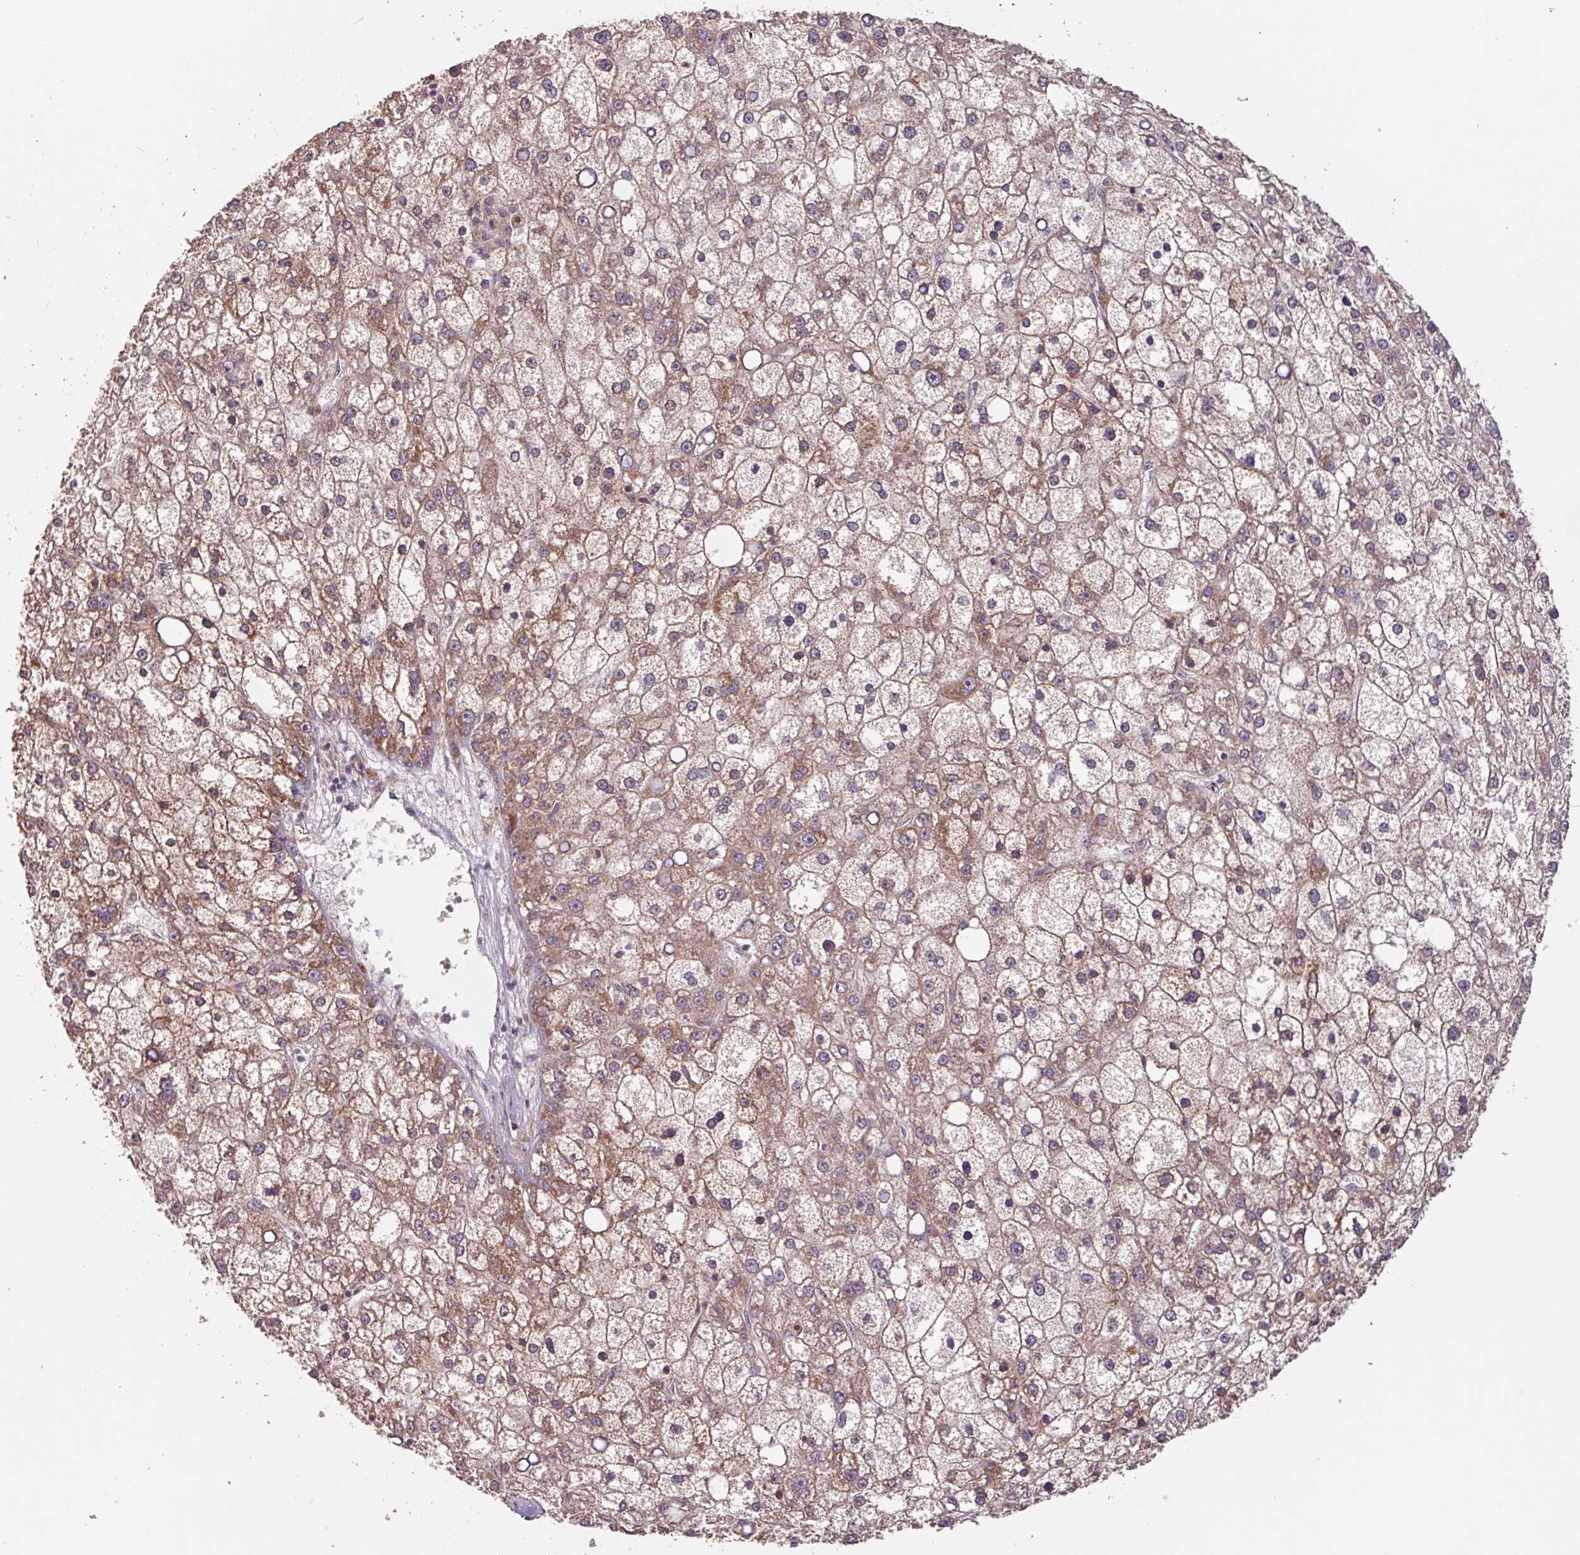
{"staining": {"intensity": "moderate", "quantity": ">75%", "location": "cytoplasmic/membranous"}, "tissue": "liver cancer", "cell_type": "Tumor cells", "image_type": "cancer", "snomed": [{"axis": "morphology", "description": "Carcinoma, Hepatocellular, NOS"}, {"axis": "topography", "description": "Liver"}], "caption": "Protein staining exhibits moderate cytoplasmic/membranous positivity in approximately >75% of tumor cells in liver hepatocellular carcinoma. Using DAB (brown) and hematoxylin (blue) stains, captured at high magnification using brightfield microscopy.", "gene": "TMEM88", "patient": {"sex": "male", "age": 67}}